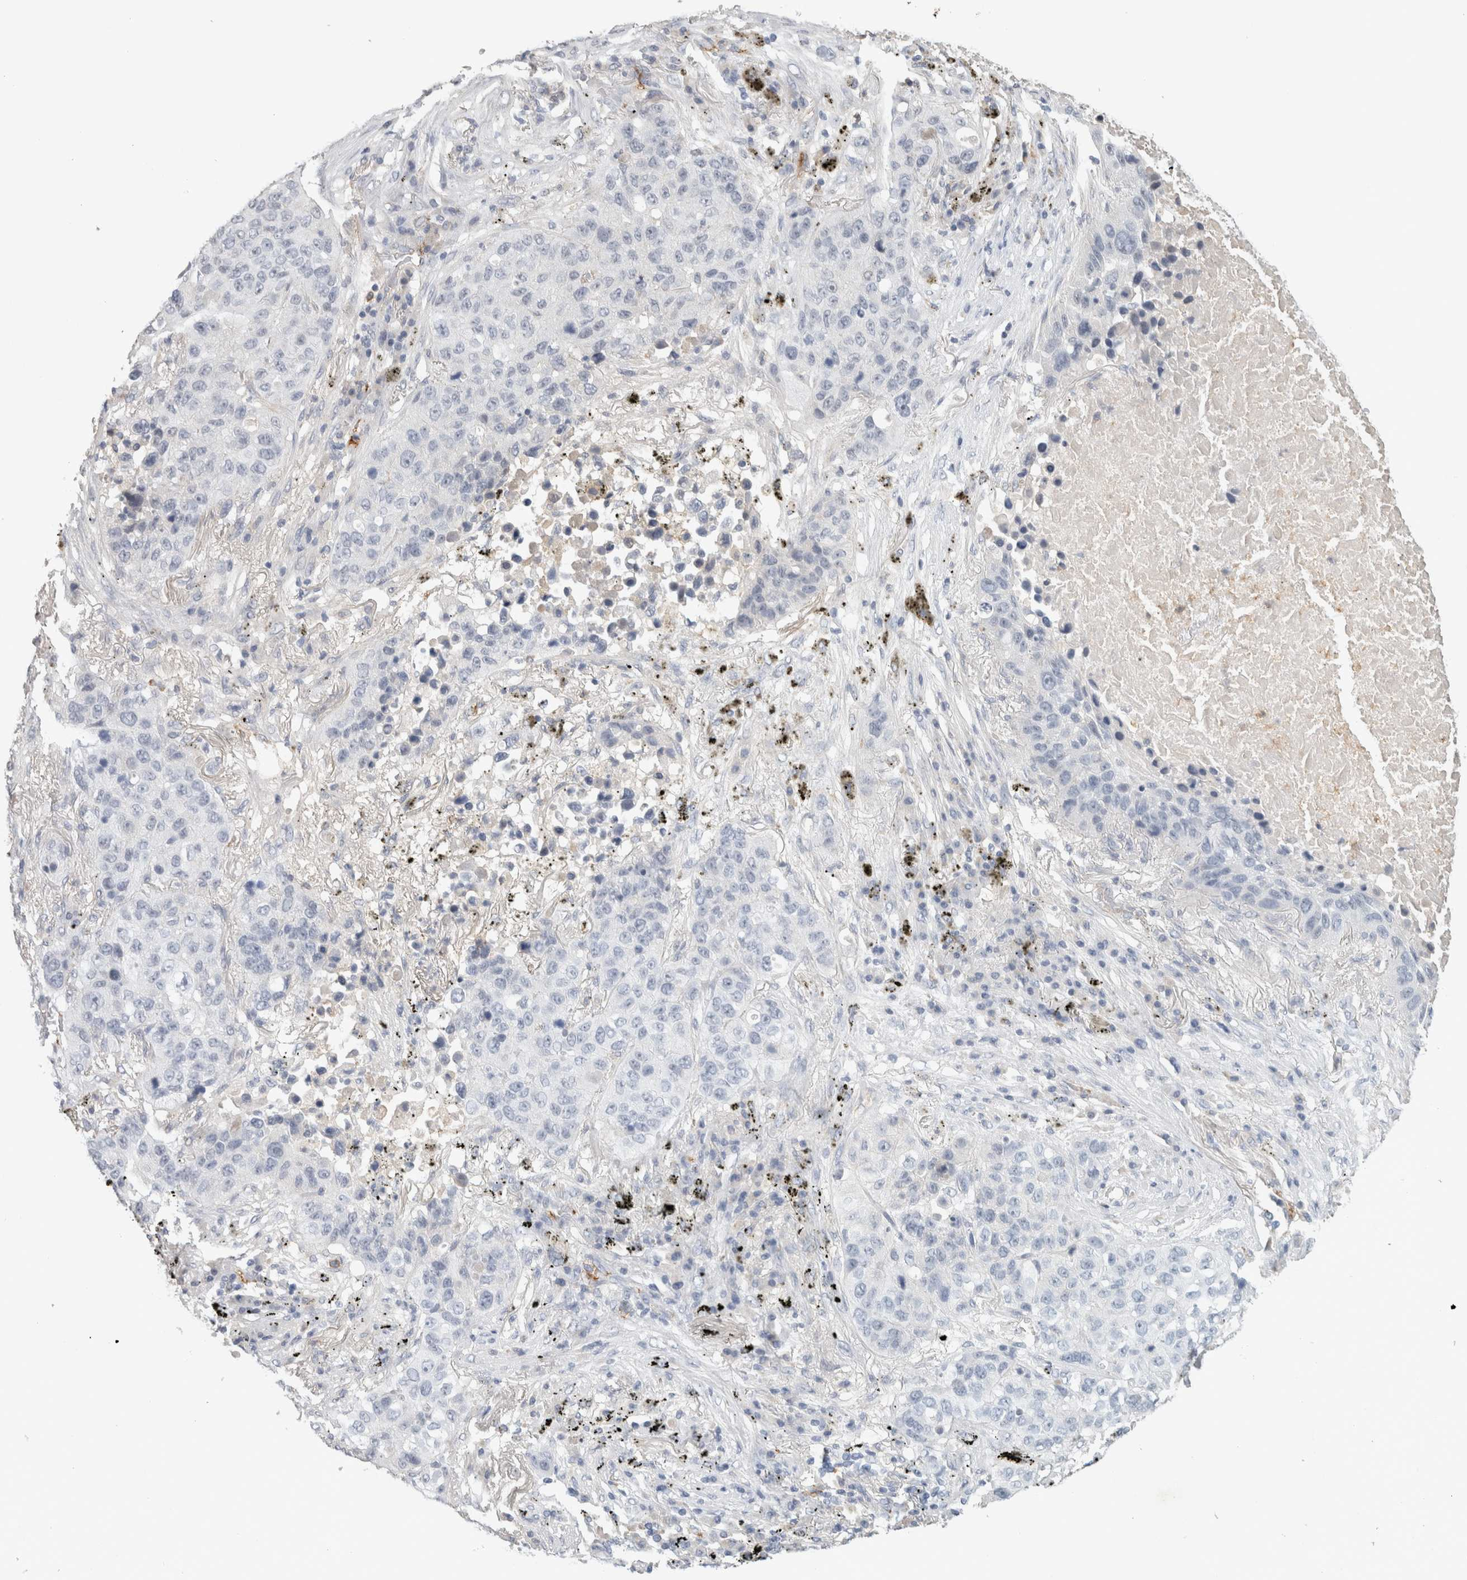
{"staining": {"intensity": "negative", "quantity": "none", "location": "none"}, "tissue": "lung cancer", "cell_type": "Tumor cells", "image_type": "cancer", "snomed": [{"axis": "morphology", "description": "Squamous cell carcinoma, NOS"}, {"axis": "topography", "description": "Lung"}], "caption": "This photomicrograph is of squamous cell carcinoma (lung) stained with IHC to label a protein in brown with the nuclei are counter-stained blue. There is no positivity in tumor cells. (Stains: DAB immunohistochemistry with hematoxylin counter stain, Microscopy: brightfield microscopy at high magnification).", "gene": "CD36", "patient": {"sex": "male", "age": 57}}